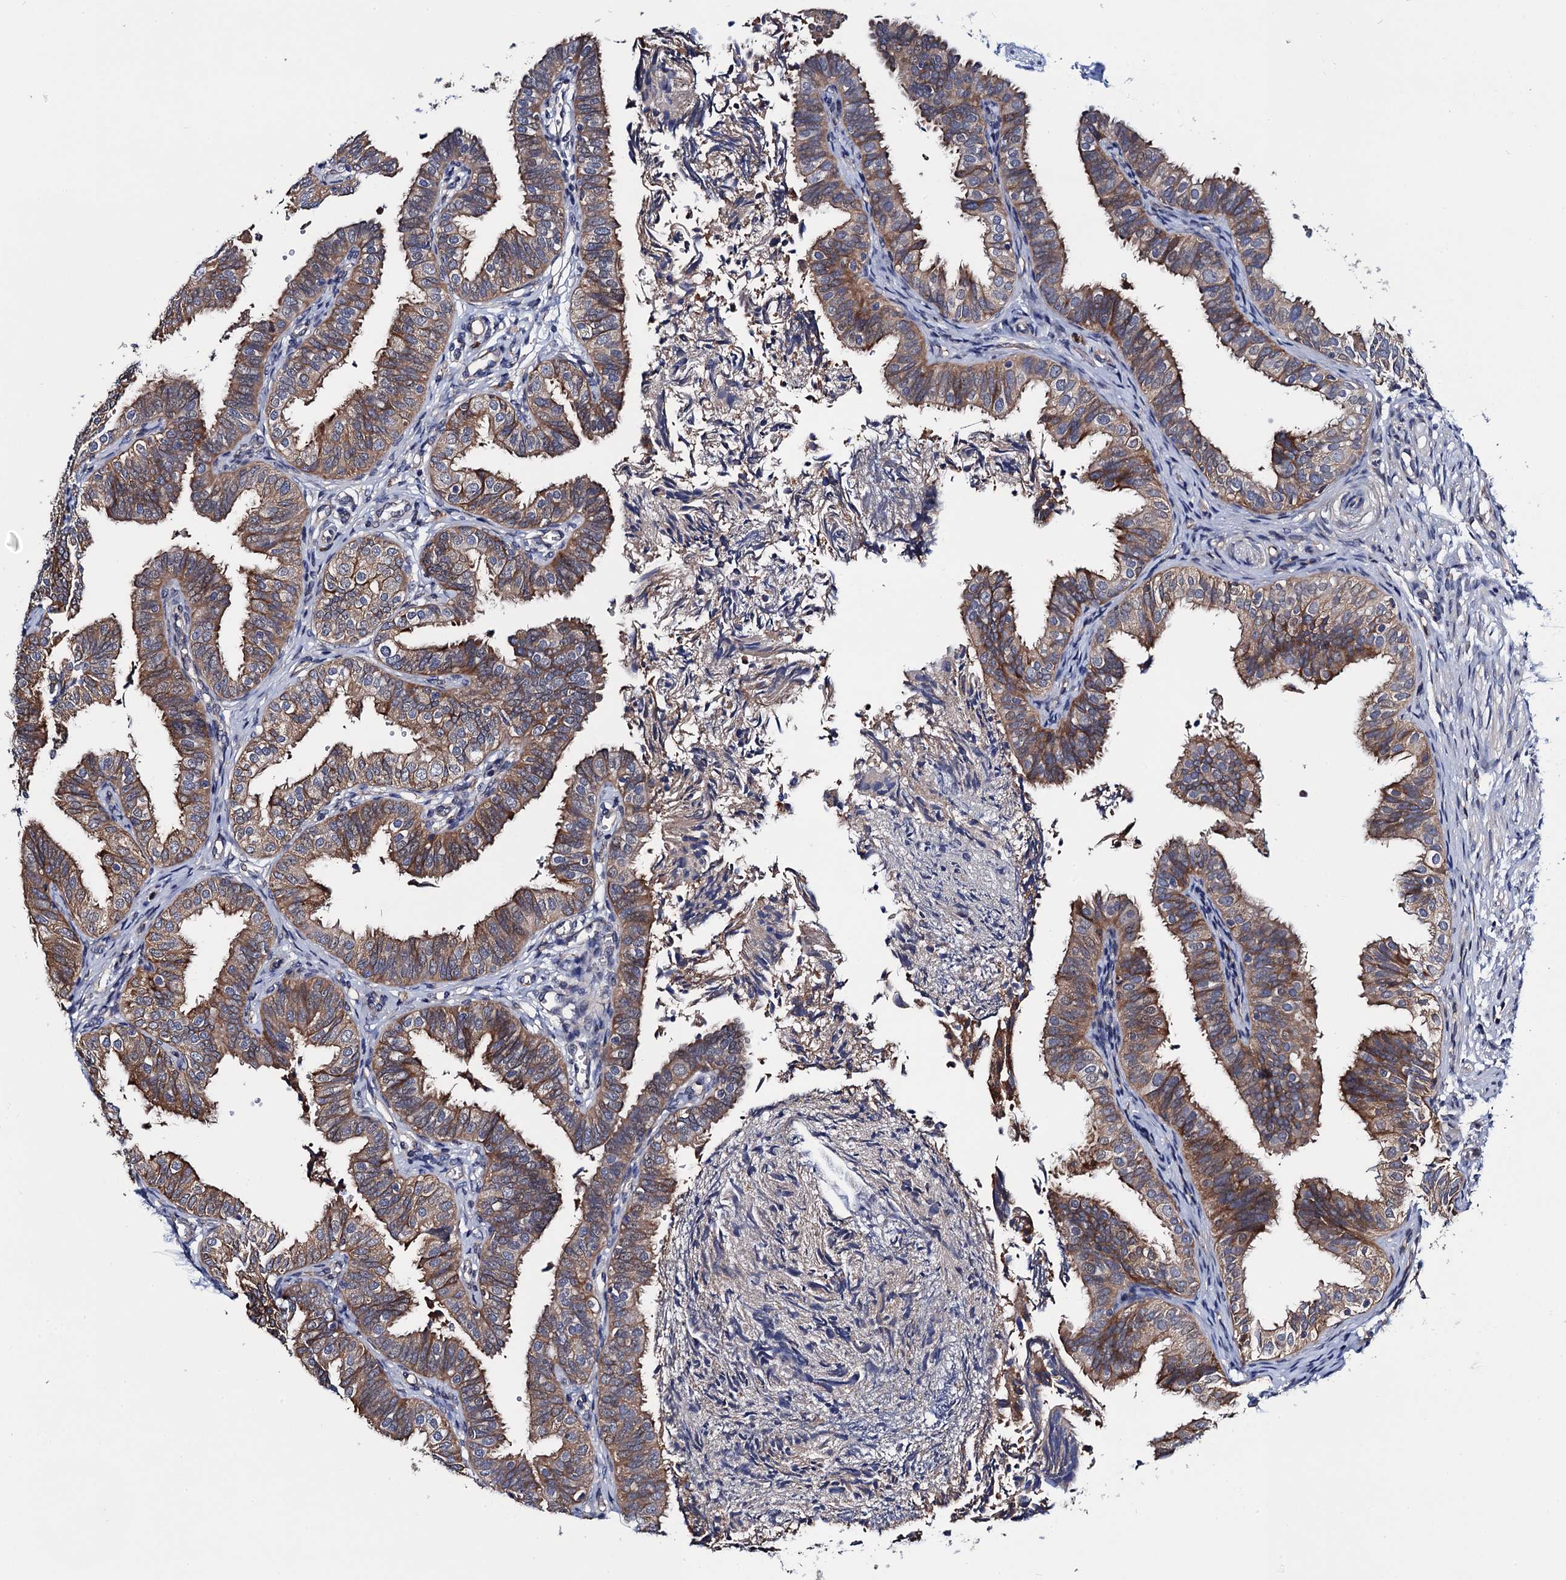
{"staining": {"intensity": "moderate", "quantity": ">75%", "location": "cytoplasmic/membranous"}, "tissue": "fallopian tube", "cell_type": "Glandular cells", "image_type": "normal", "snomed": [{"axis": "morphology", "description": "Normal tissue, NOS"}, {"axis": "topography", "description": "Fallopian tube"}], "caption": "A high-resolution photomicrograph shows immunohistochemistry staining of unremarkable fallopian tube, which exhibits moderate cytoplasmic/membranous expression in about >75% of glandular cells. The protein of interest is stained brown, and the nuclei are stained in blue (DAB IHC with brightfield microscopy, high magnification).", "gene": "PGLS", "patient": {"sex": "female", "age": 35}}